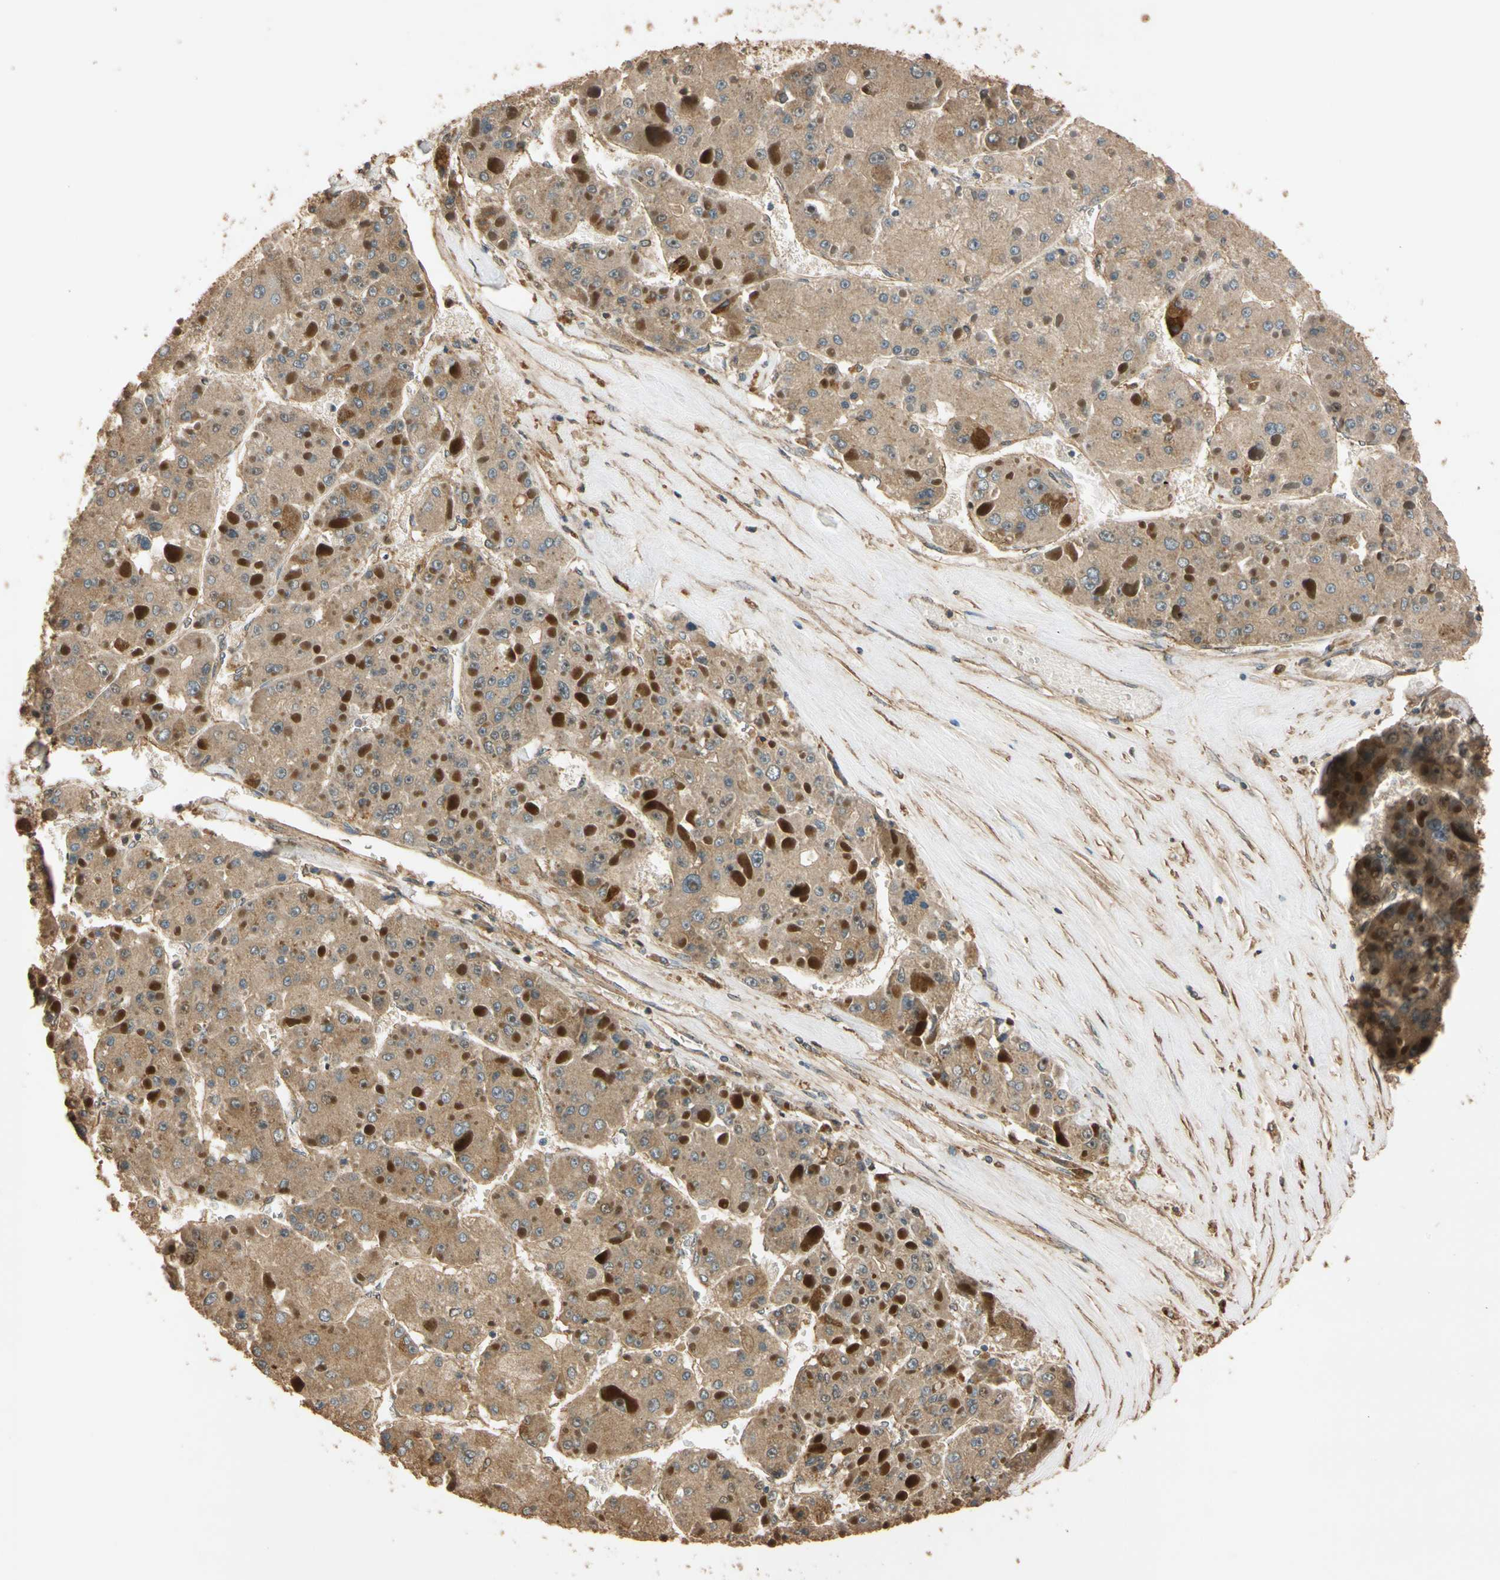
{"staining": {"intensity": "moderate", "quantity": ">75%", "location": "cytoplasmic/membranous"}, "tissue": "liver cancer", "cell_type": "Tumor cells", "image_type": "cancer", "snomed": [{"axis": "morphology", "description": "Carcinoma, Hepatocellular, NOS"}, {"axis": "topography", "description": "Liver"}], "caption": "Immunohistochemical staining of human hepatocellular carcinoma (liver) displays moderate cytoplasmic/membranous protein staining in about >75% of tumor cells.", "gene": "MGRN1", "patient": {"sex": "female", "age": 73}}